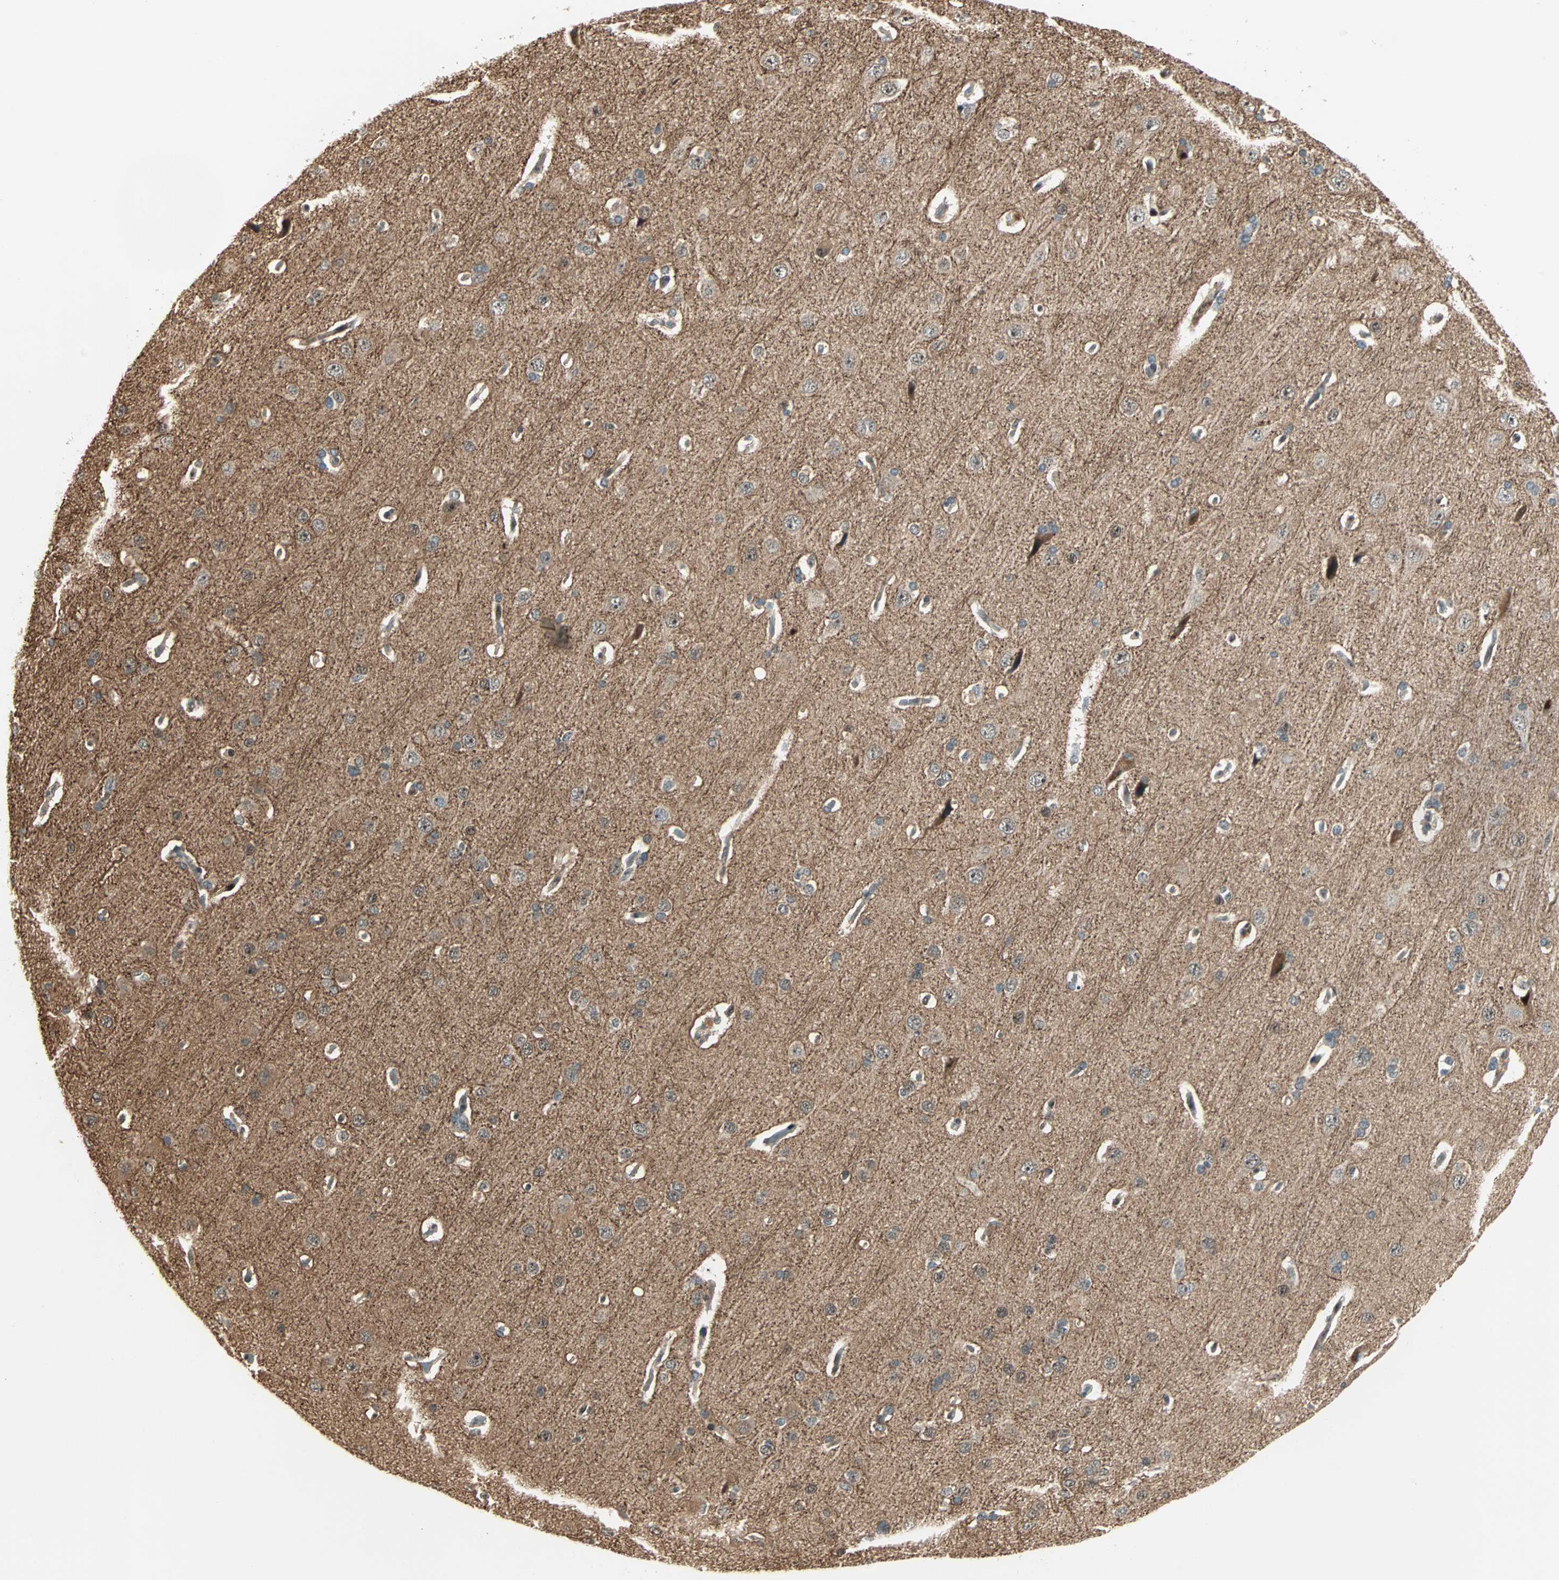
{"staining": {"intensity": "moderate", "quantity": "<25%", "location": "cytoplasmic/membranous,nuclear"}, "tissue": "cerebral cortex", "cell_type": "Endothelial cells", "image_type": "normal", "snomed": [{"axis": "morphology", "description": "Normal tissue, NOS"}, {"axis": "topography", "description": "Cerebral cortex"}], "caption": "Immunohistochemistry (IHC) histopathology image of benign cerebral cortex stained for a protein (brown), which demonstrates low levels of moderate cytoplasmic/membranous,nuclear positivity in about <25% of endothelial cells.", "gene": "ZBED9", "patient": {"sex": "male", "age": 62}}